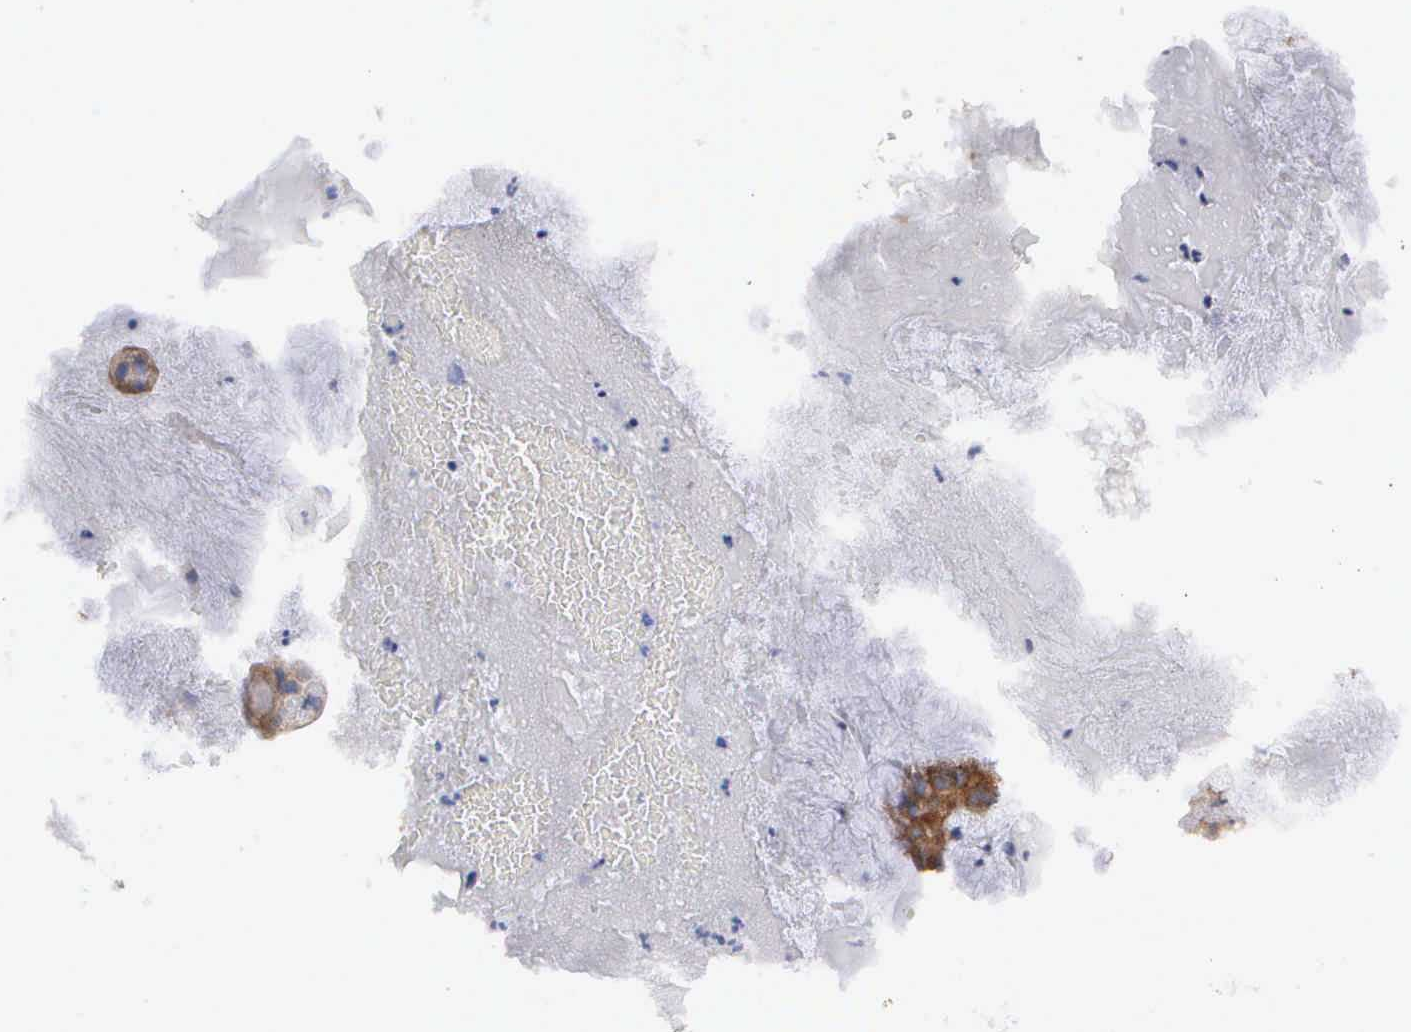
{"staining": {"intensity": "moderate", "quantity": ">75%", "location": "cytoplasmic/membranous"}, "tissue": "cervical cancer", "cell_type": "Tumor cells", "image_type": "cancer", "snomed": [{"axis": "morphology", "description": "Adenocarcinoma, NOS"}, {"axis": "topography", "description": "Cervix"}], "caption": "Immunohistochemical staining of adenocarcinoma (cervical) reveals moderate cytoplasmic/membranous protein expression in approximately >75% of tumor cells. The protein is shown in brown color, while the nuclei are stained blue.", "gene": "CEP170B", "patient": {"sex": "female", "age": 41}}